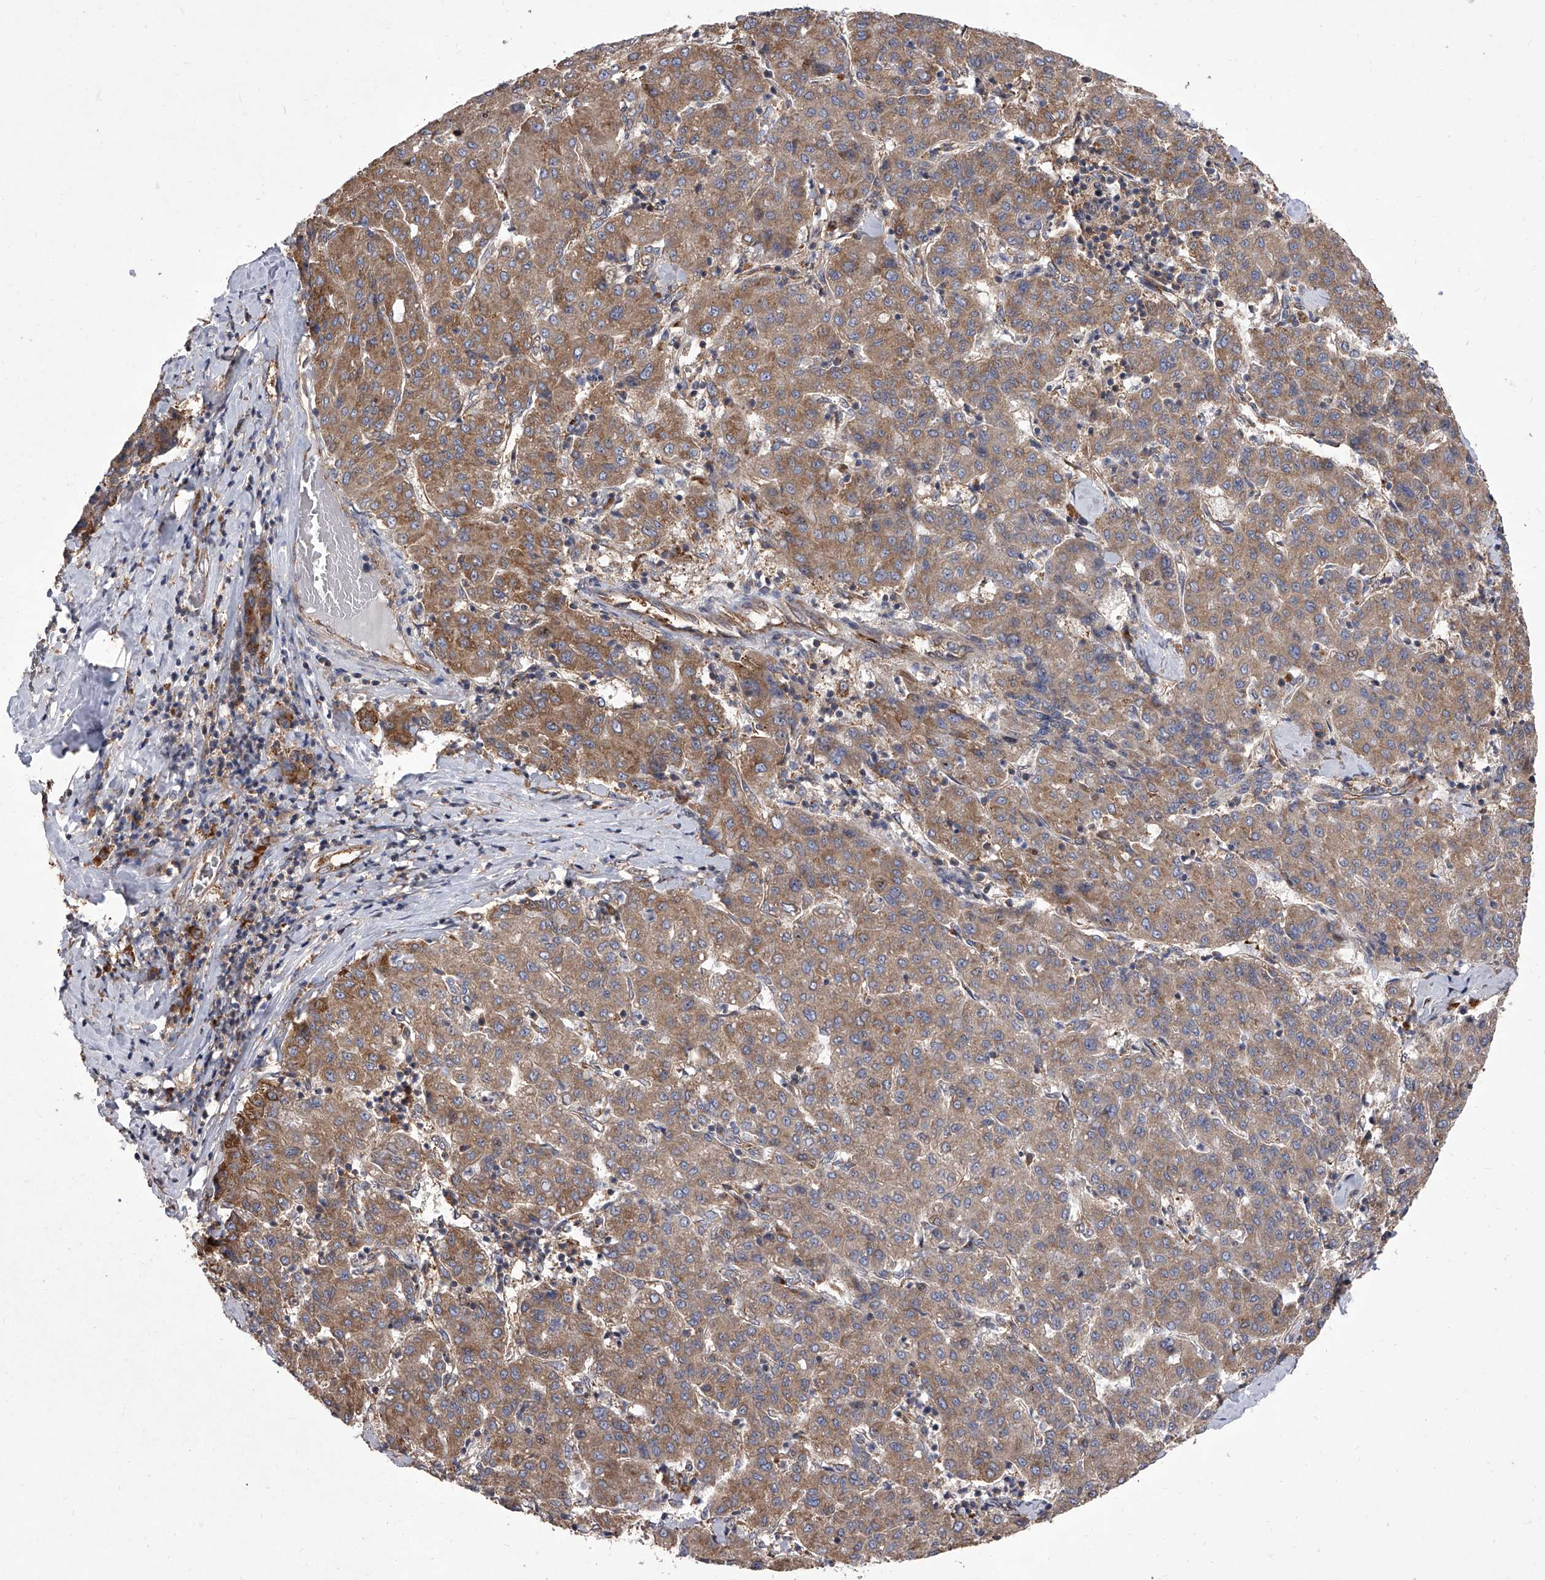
{"staining": {"intensity": "moderate", "quantity": ">75%", "location": "cytoplasmic/membranous"}, "tissue": "liver cancer", "cell_type": "Tumor cells", "image_type": "cancer", "snomed": [{"axis": "morphology", "description": "Carcinoma, Hepatocellular, NOS"}, {"axis": "topography", "description": "Liver"}], "caption": "DAB (3,3'-diaminobenzidine) immunohistochemical staining of human hepatocellular carcinoma (liver) shows moderate cytoplasmic/membranous protein positivity in about >75% of tumor cells.", "gene": "EIF2S2", "patient": {"sex": "male", "age": 65}}